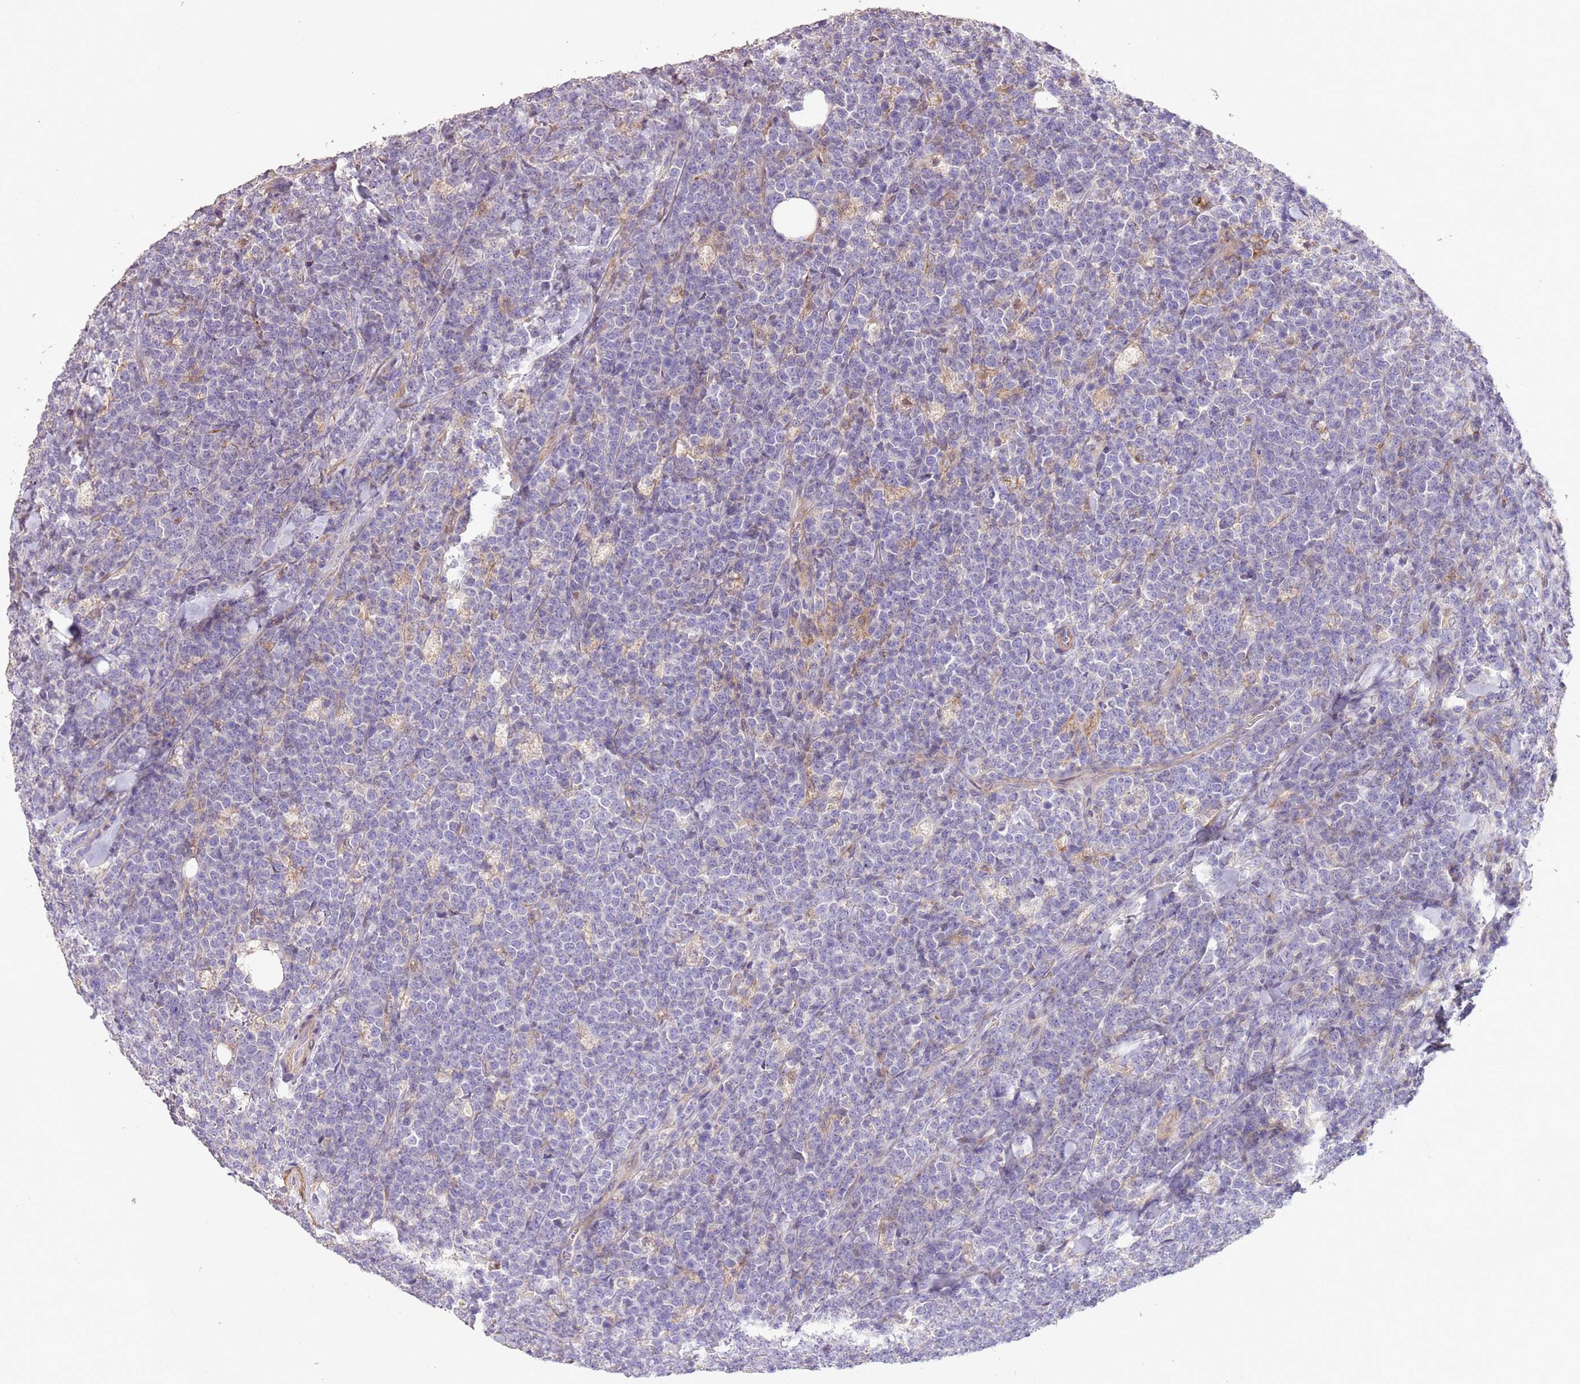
{"staining": {"intensity": "negative", "quantity": "none", "location": "none"}, "tissue": "lymphoma", "cell_type": "Tumor cells", "image_type": "cancer", "snomed": [{"axis": "morphology", "description": "Malignant lymphoma, non-Hodgkin's type, High grade"}, {"axis": "topography", "description": "Small intestine"}], "caption": "DAB (3,3'-diaminobenzidine) immunohistochemical staining of malignant lymphoma, non-Hodgkin's type (high-grade) shows no significant staining in tumor cells. Brightfield microscopy of IHC stained with DAB (brown) and hematoxylin (blue), captured at high magnification.", "gene": "PIGA", "patient": {"sex": "male", "age": 8}}